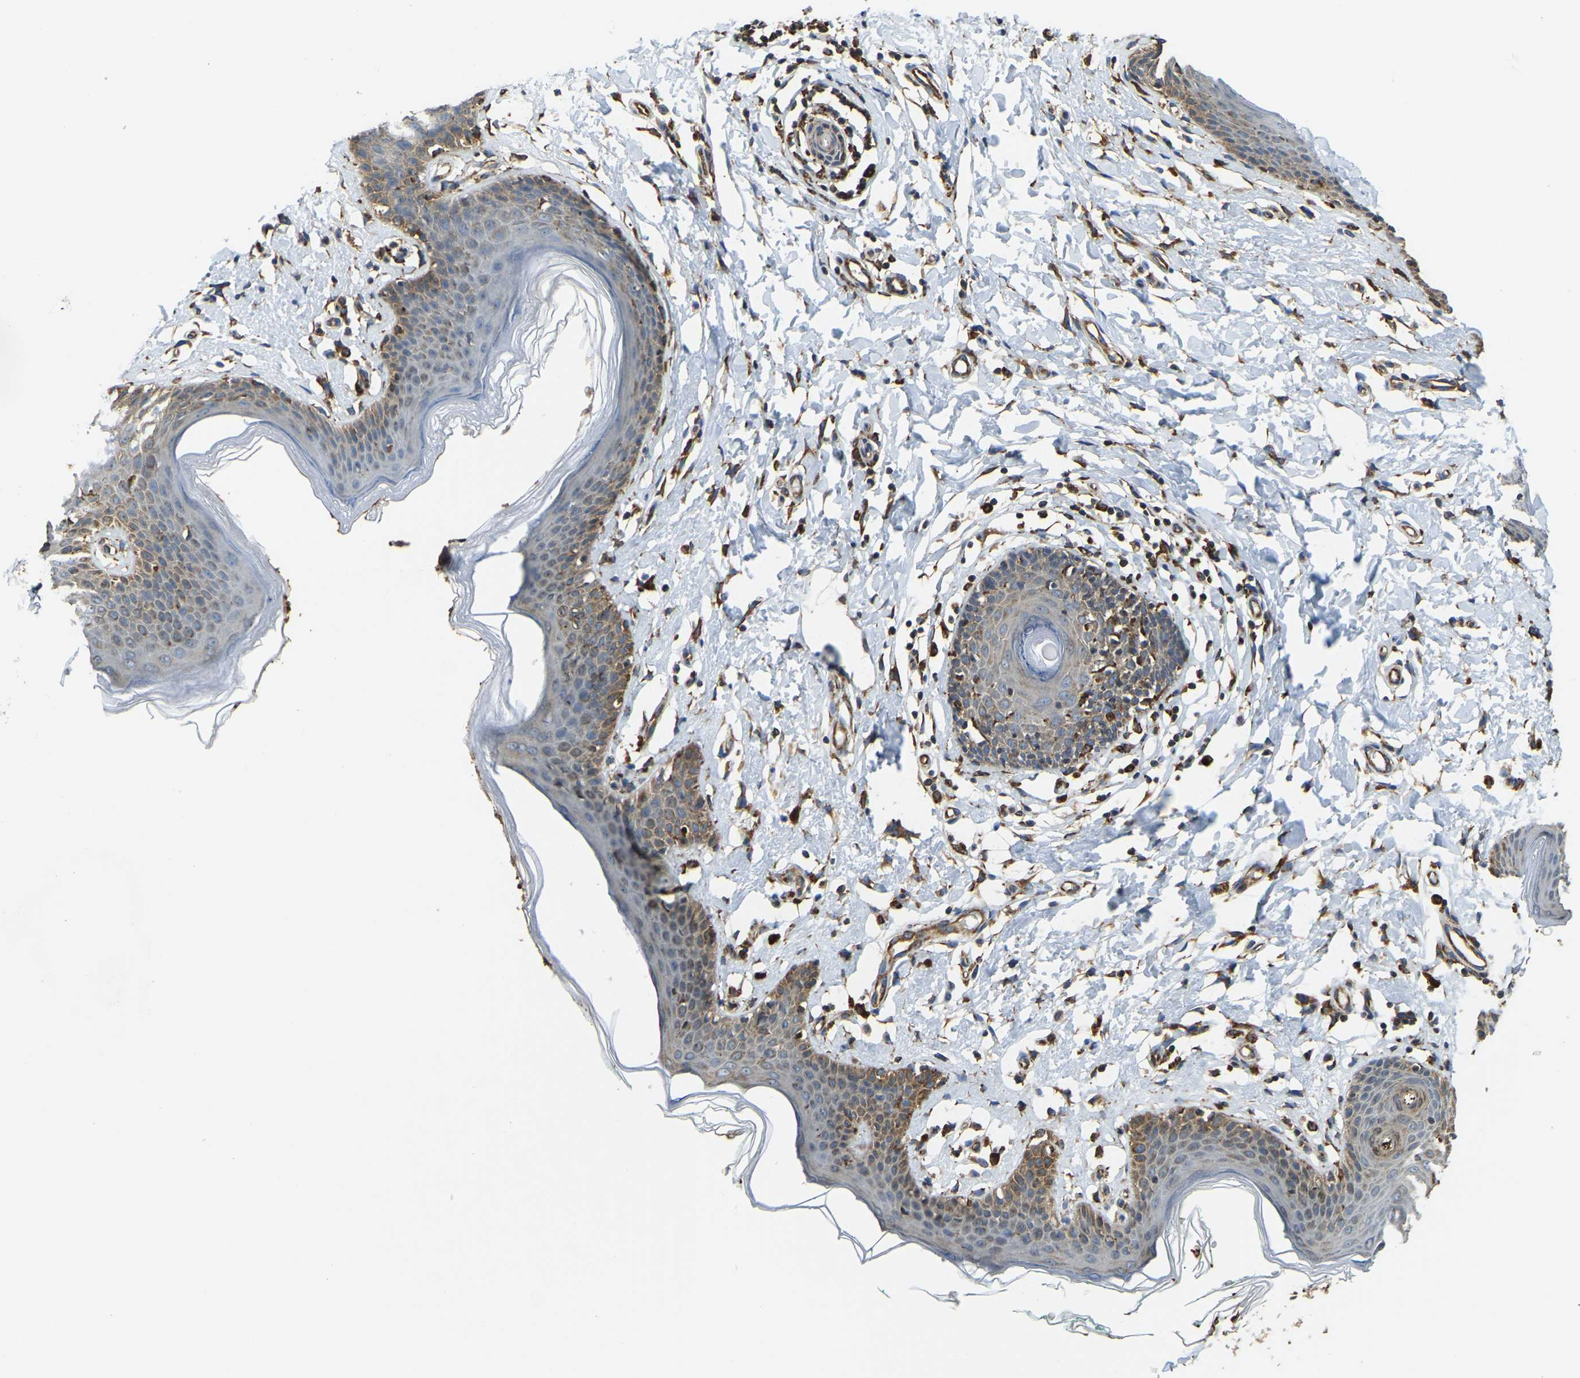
{"staining": {"intensity": "moderate", "quantity": "25%-75%", "location": "cytoplasmic/membranous"}, "tissue": "skin", "cell_type": "Epidermal cells", "image_type": "normal", "snomed": [{"axis": "morphology", "description": "Normal tissue, NOS"}, {"axis": "topography", "description": "Vulva"}], "caption": "Immunohistochemistry (IHC) image of normal skin: human skin stained using immunohistochemistry (IHC) demonstrates medium levels of moderate protein expression localized specifically in the cytoplasmic/membranous of epidermal cells, appearing as a cytoplasmic/membranous brown color.", "gene": "RNF115", "patient": {"sex": "female", "age": 66}}